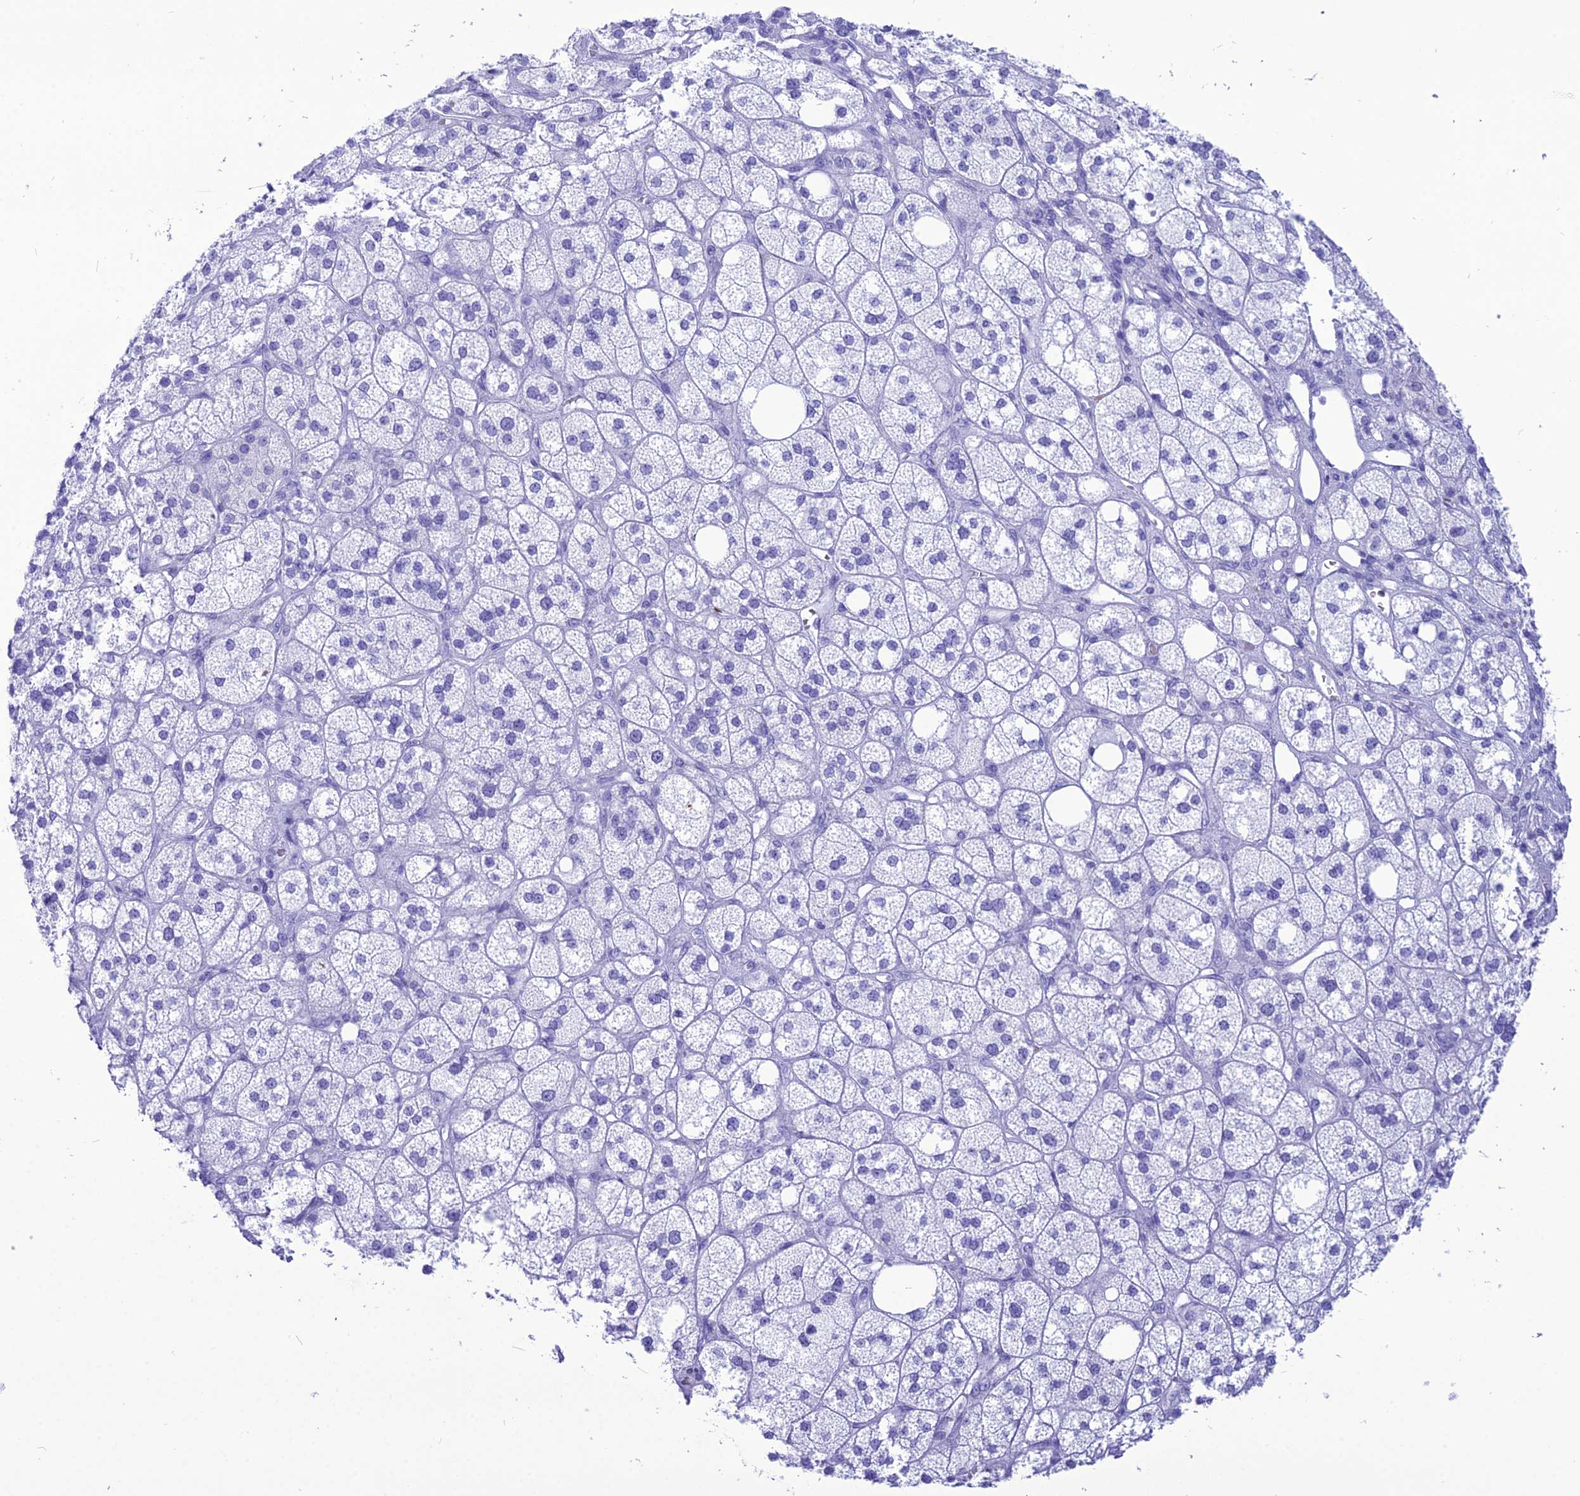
{"staining": {"intensity": "negative", "quantity": "none", "location": "none"}, "tissue": "adrenal gland", "cell_type": "Glandular cells", "image_type": "normal", "snomed": [{"axis": "morphology", "description": "Normal tissue, NOS"}, {"axis": "topography", "description": "Adrenal gland"}], "caption": "Protein analysis of unremarkable adrenal gland shows no significant staining in glandular cells.", "gene": "PNMA5", "patient": {"sex": "male", "age": 61}}